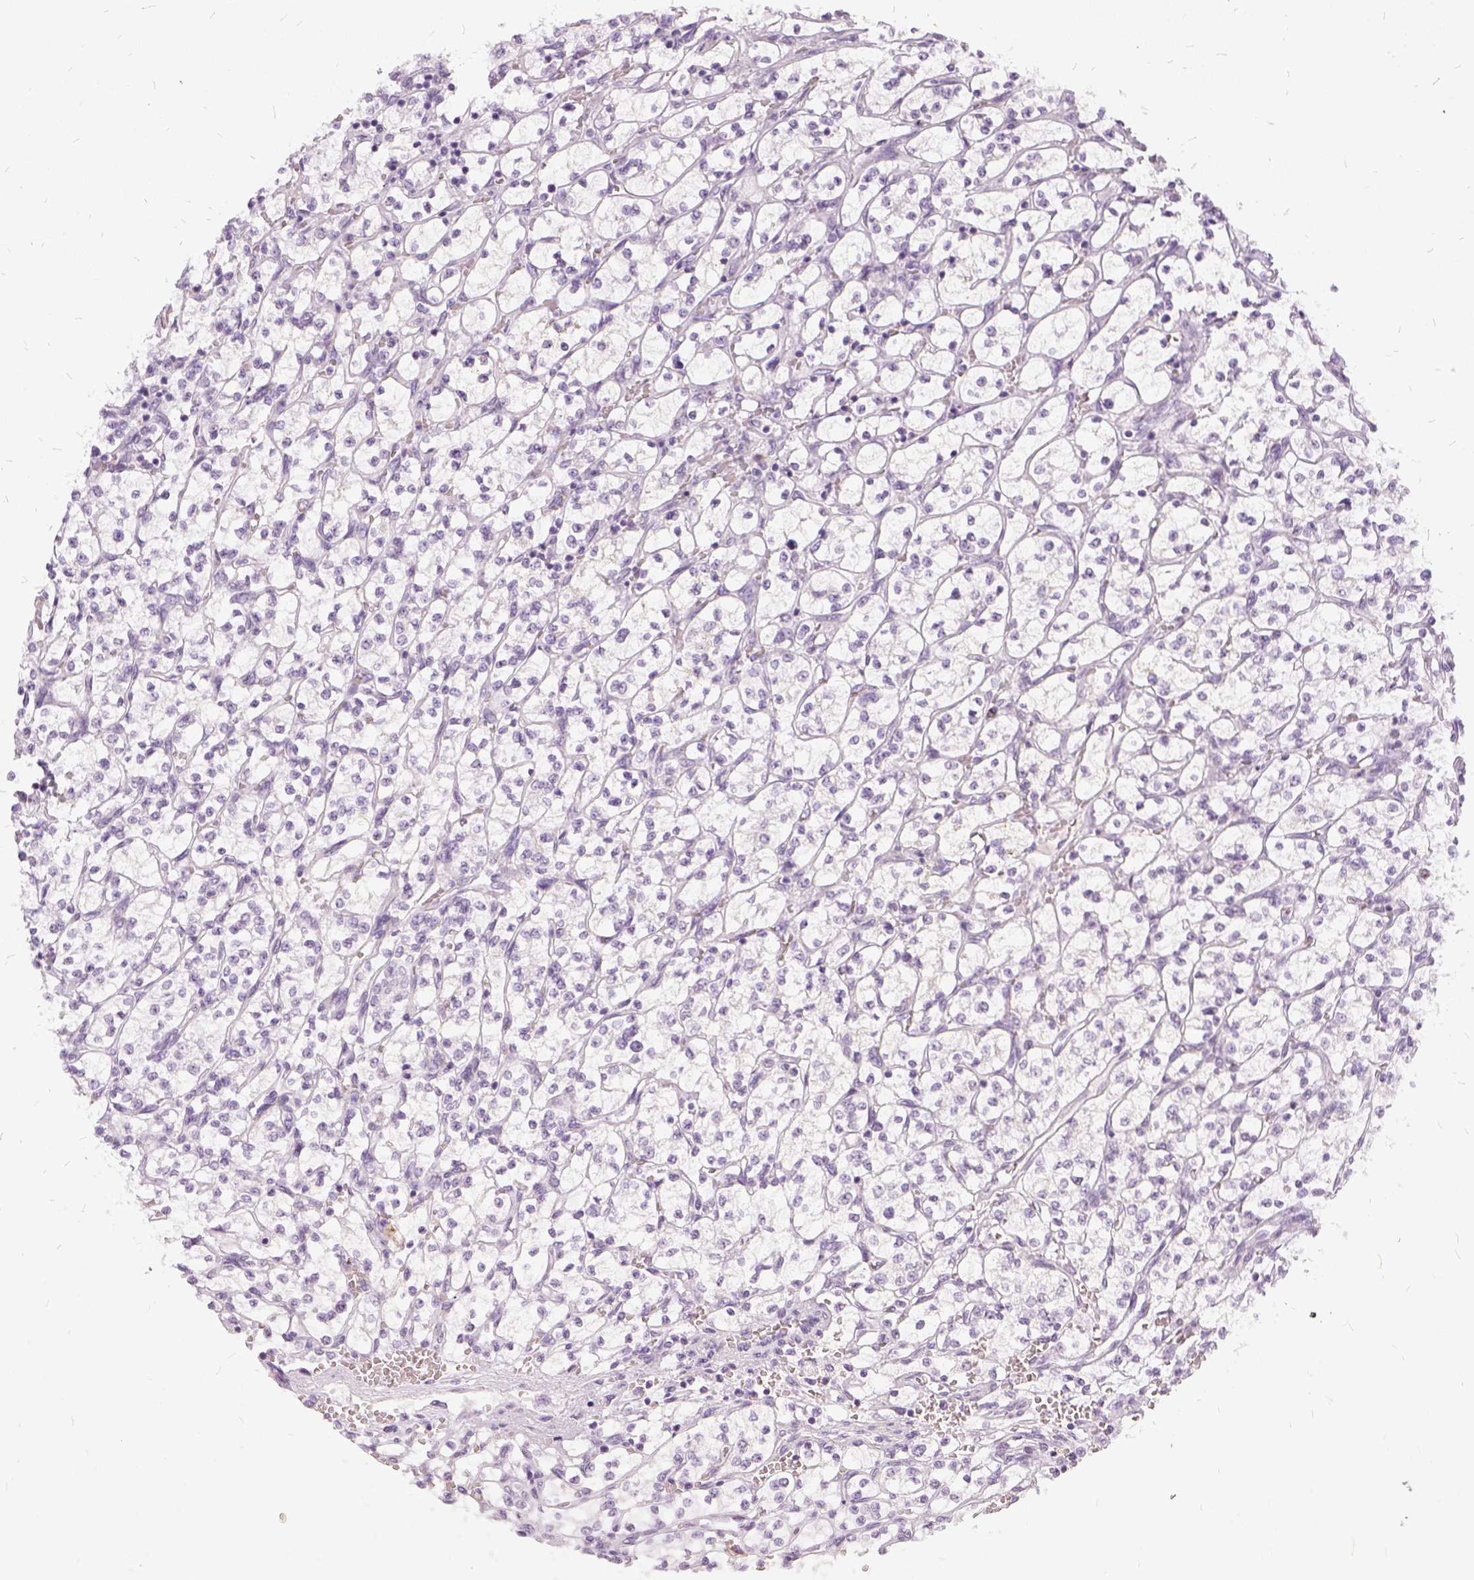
{"staining": {"intensity": "negative", "quantity": "none", "location": "none"}, "tissue": "renal cancer", "cell_type": "Tumor cells", "image_type": "cancer", "snomed": [{"axis": "morphology", "description": "Adenocarcinoma, NOS"}, {"axis": "topography", "description": "Kidney"}], "caption": "This is a photomicrograph of immunohistochemistry (IHC) staining of adenocarcinoma (renal), which shows no positivity in tumor cells.", "gene": "FDX1", "patient": {"sex": "female", "age": 64}}